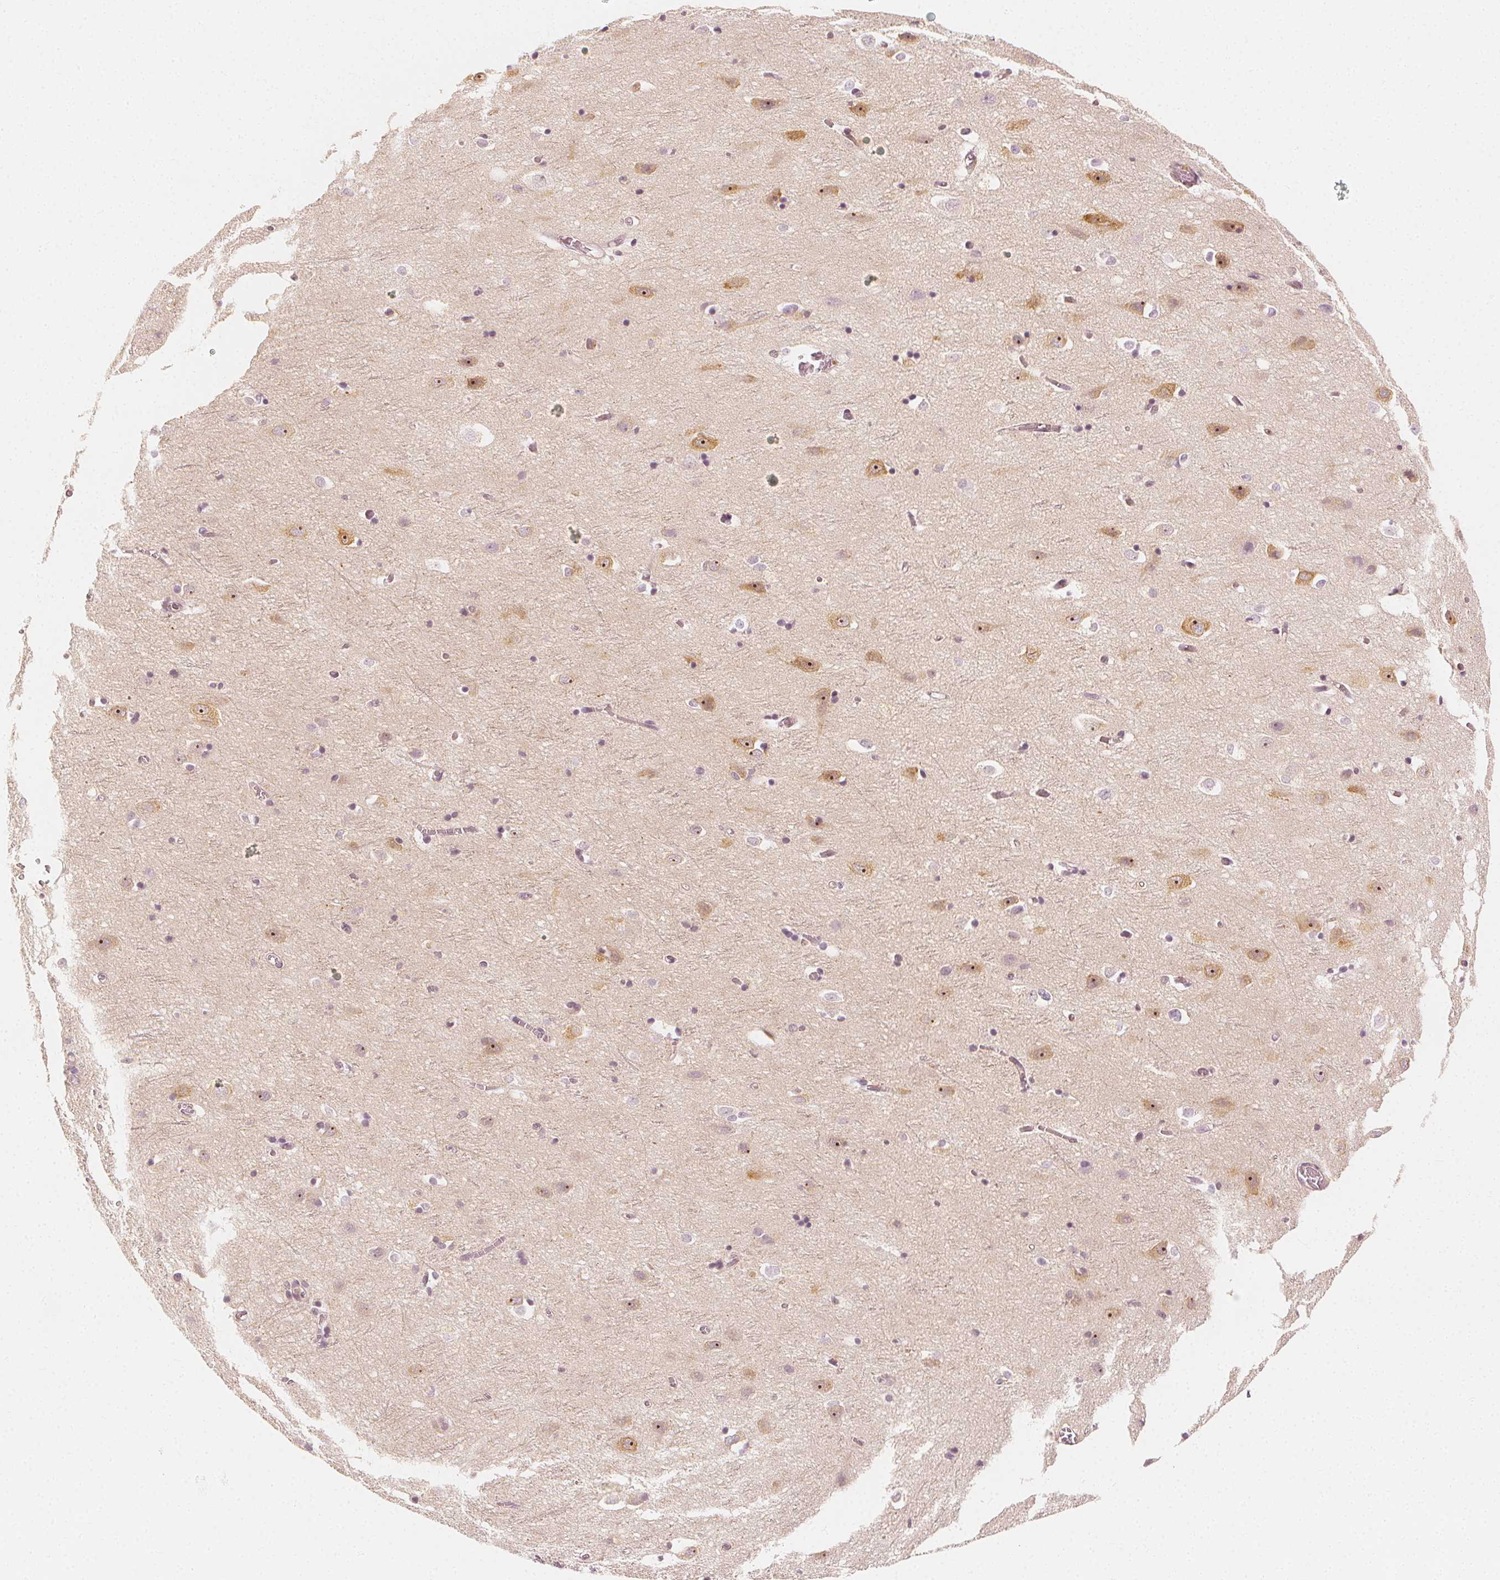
{"staining": {"intensity": "negative", "quantity": "none", "location": "none"}, "tissue": "cerebral cortex", "cell_type": "Endothelial cells", "image_type": "normal", "snomed": [{"axis": "morphology", "description": "Normal tissue, NOS"}, {"axis": "topography", "description": "Cerebral cortex"}], "caption": "Immunohistochemistry of unremarkable cerebral cortex exhibits no staining in endothelial cells.", "gene": "ARHGAP26", "patient": {"sex": "male", "age": 70}}